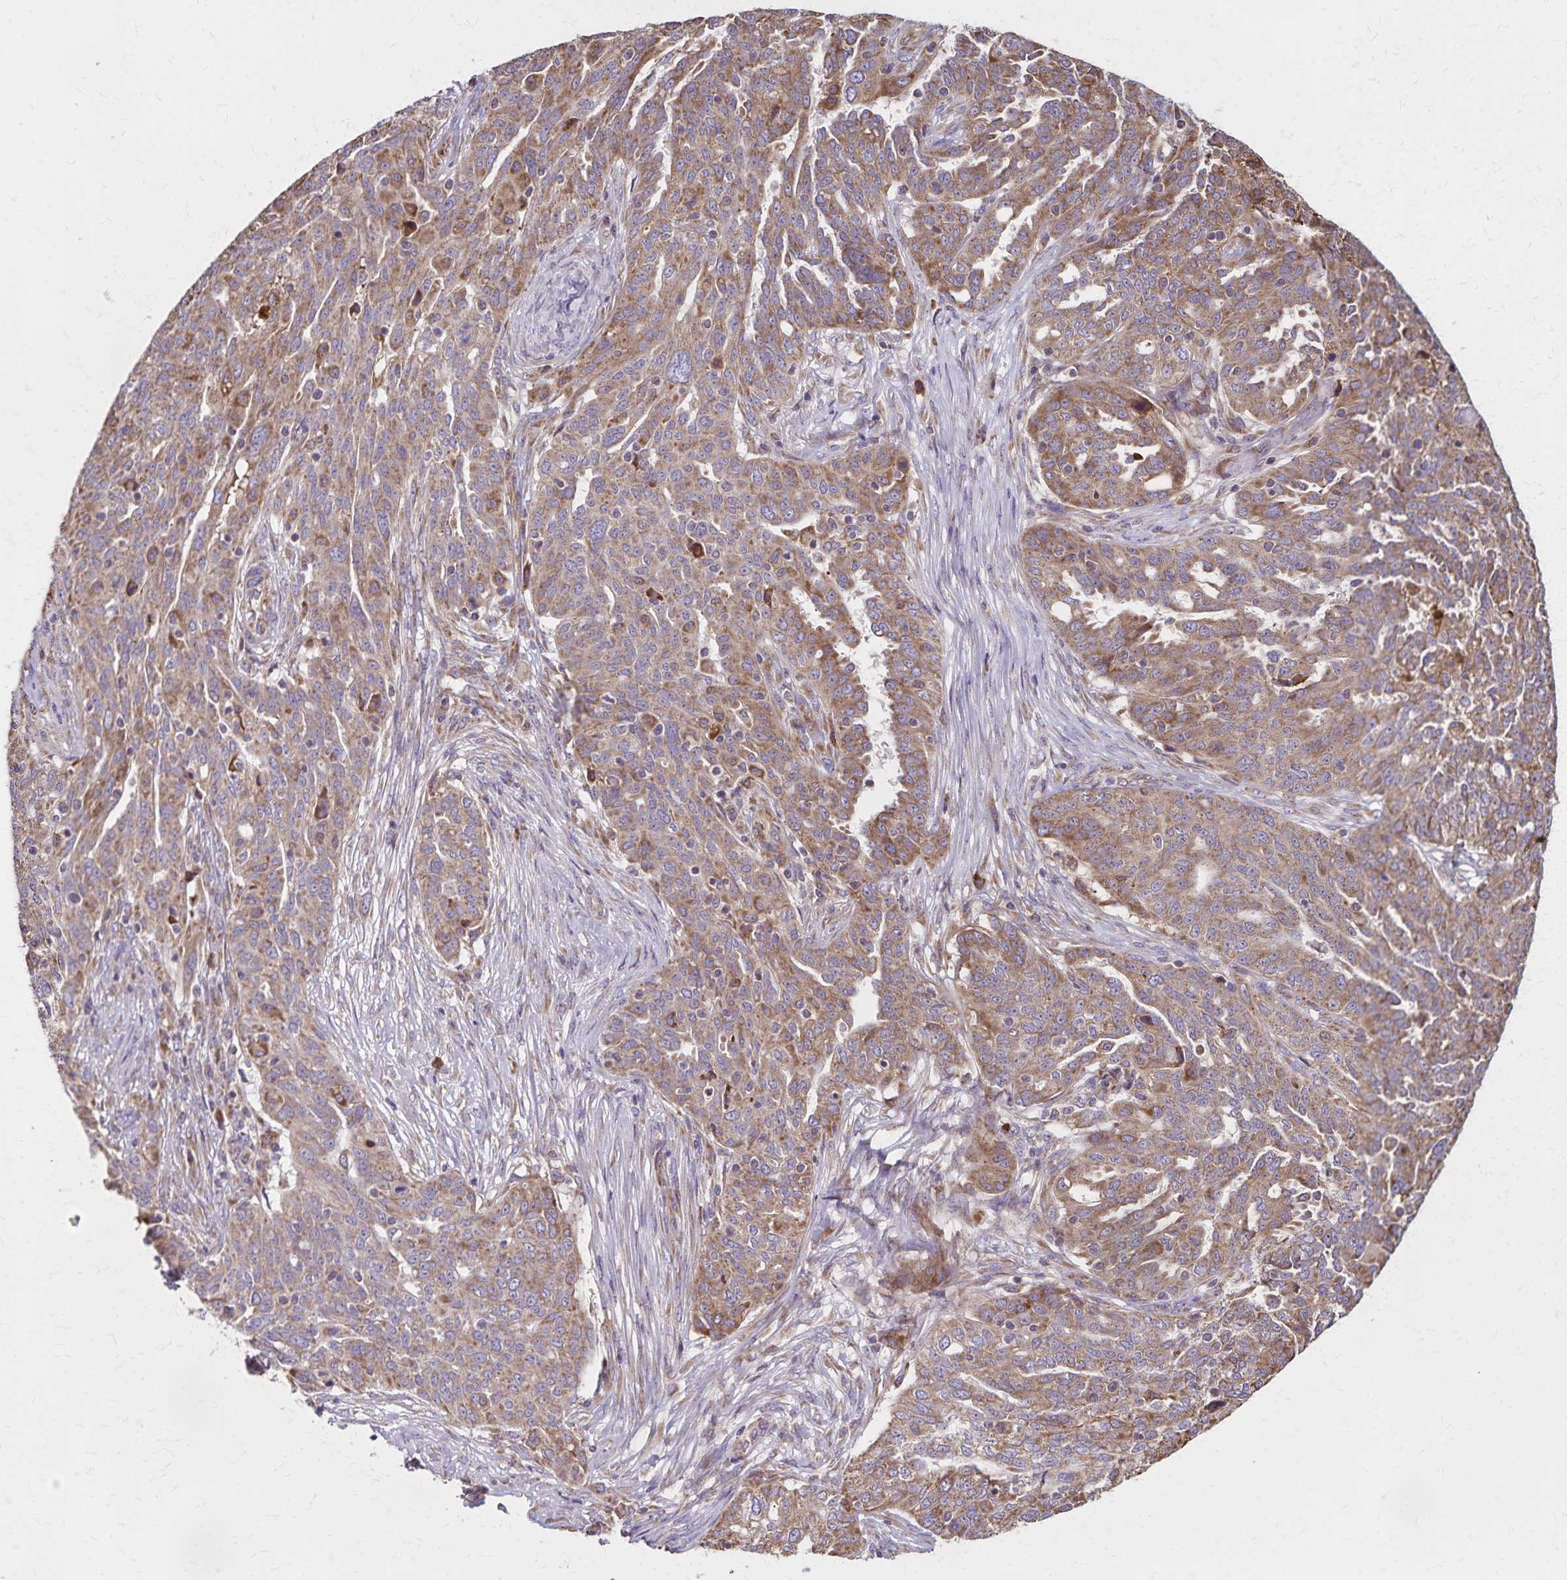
{"staining": {"intensity": "moderate", "quantity": ">75%", "location": "cytoplasmic/membranous"}, "tissue": "ovarian cancer", "cell_type": "Tumor cells", "image_type": "cancer", "snomed": [{"axis": "morphology", "description": "Cystadenocarcinoma, serous, NOS"}, {"axis": "topography", "description": "Ovary"}], "caption": "IHC (DAB) staining of human ovarian cancer reveals moderate cytoplasmic/membranous protein positivity in about >75% of tumor cells. The protein is stained brown, and the nuclei are stained in blue (DAB (3,3'-diaminobenzidine) IHC with brightfield microscopy, high magnification).", "gene": "RNF10", "patient": {"sex": "female", "age": 67}}